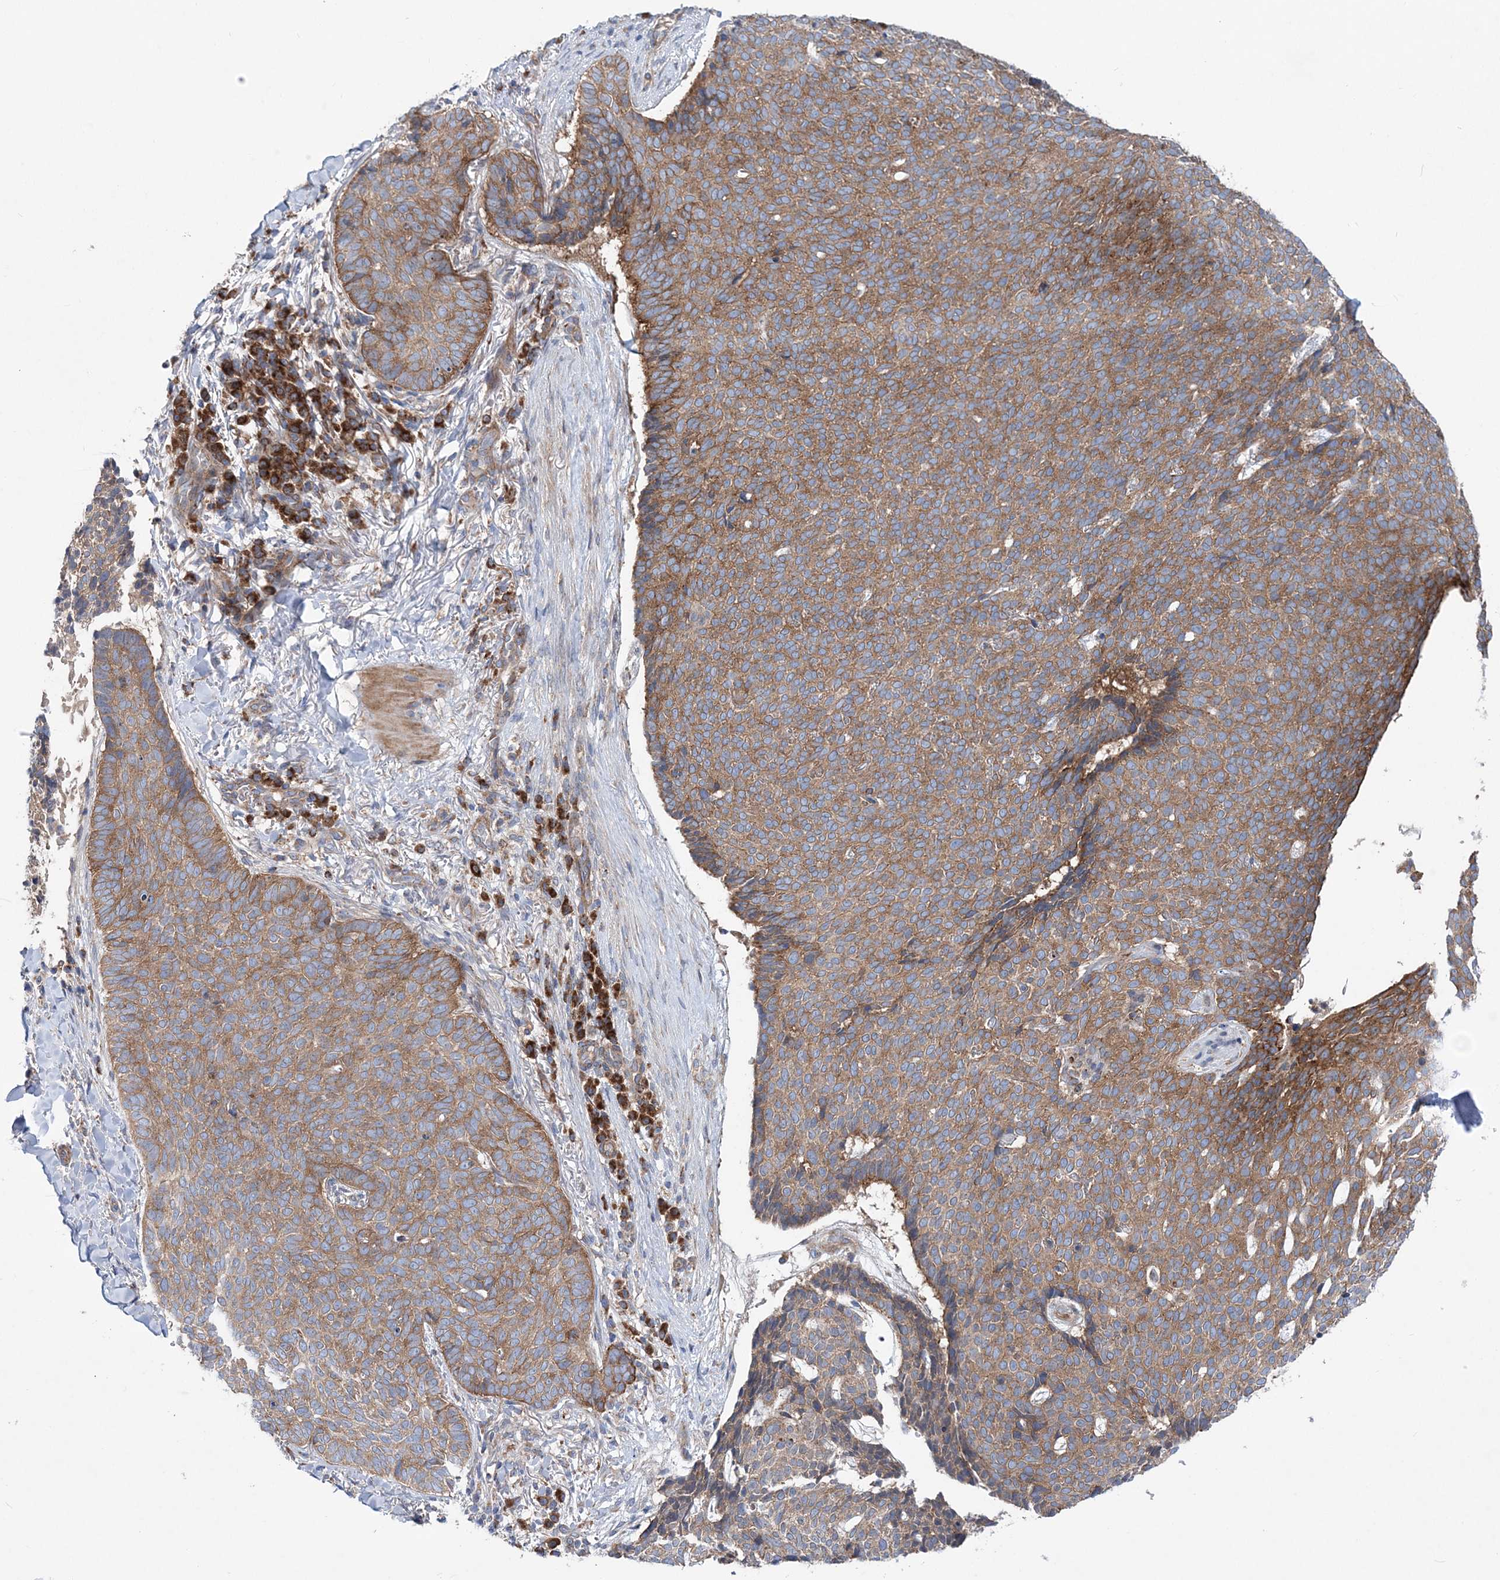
{"staining": {"intensity": "moderate", "quantity": ">75%", "location": "cytoplasmic/membranous"}, "tissue": "skin cancer", "cell_type": "Tumor cells", "image_type": "cancer", "snomed": [{"axis": "morphology", "description": "Normal tissue, NOS"}, {"axis": "morphology", "description": "Basal cell carcinoma"}, {"axis": "topography", "description": "Skin"}], "caption": "The micrograph exhibits staining of skin basal cell carcinoma, revealing moderate cytoplasmic/membranous protein positivity (brown color) within tumor cells.", "gene": "NGLY1", "patient": {"sex": "male", "age": 50}}